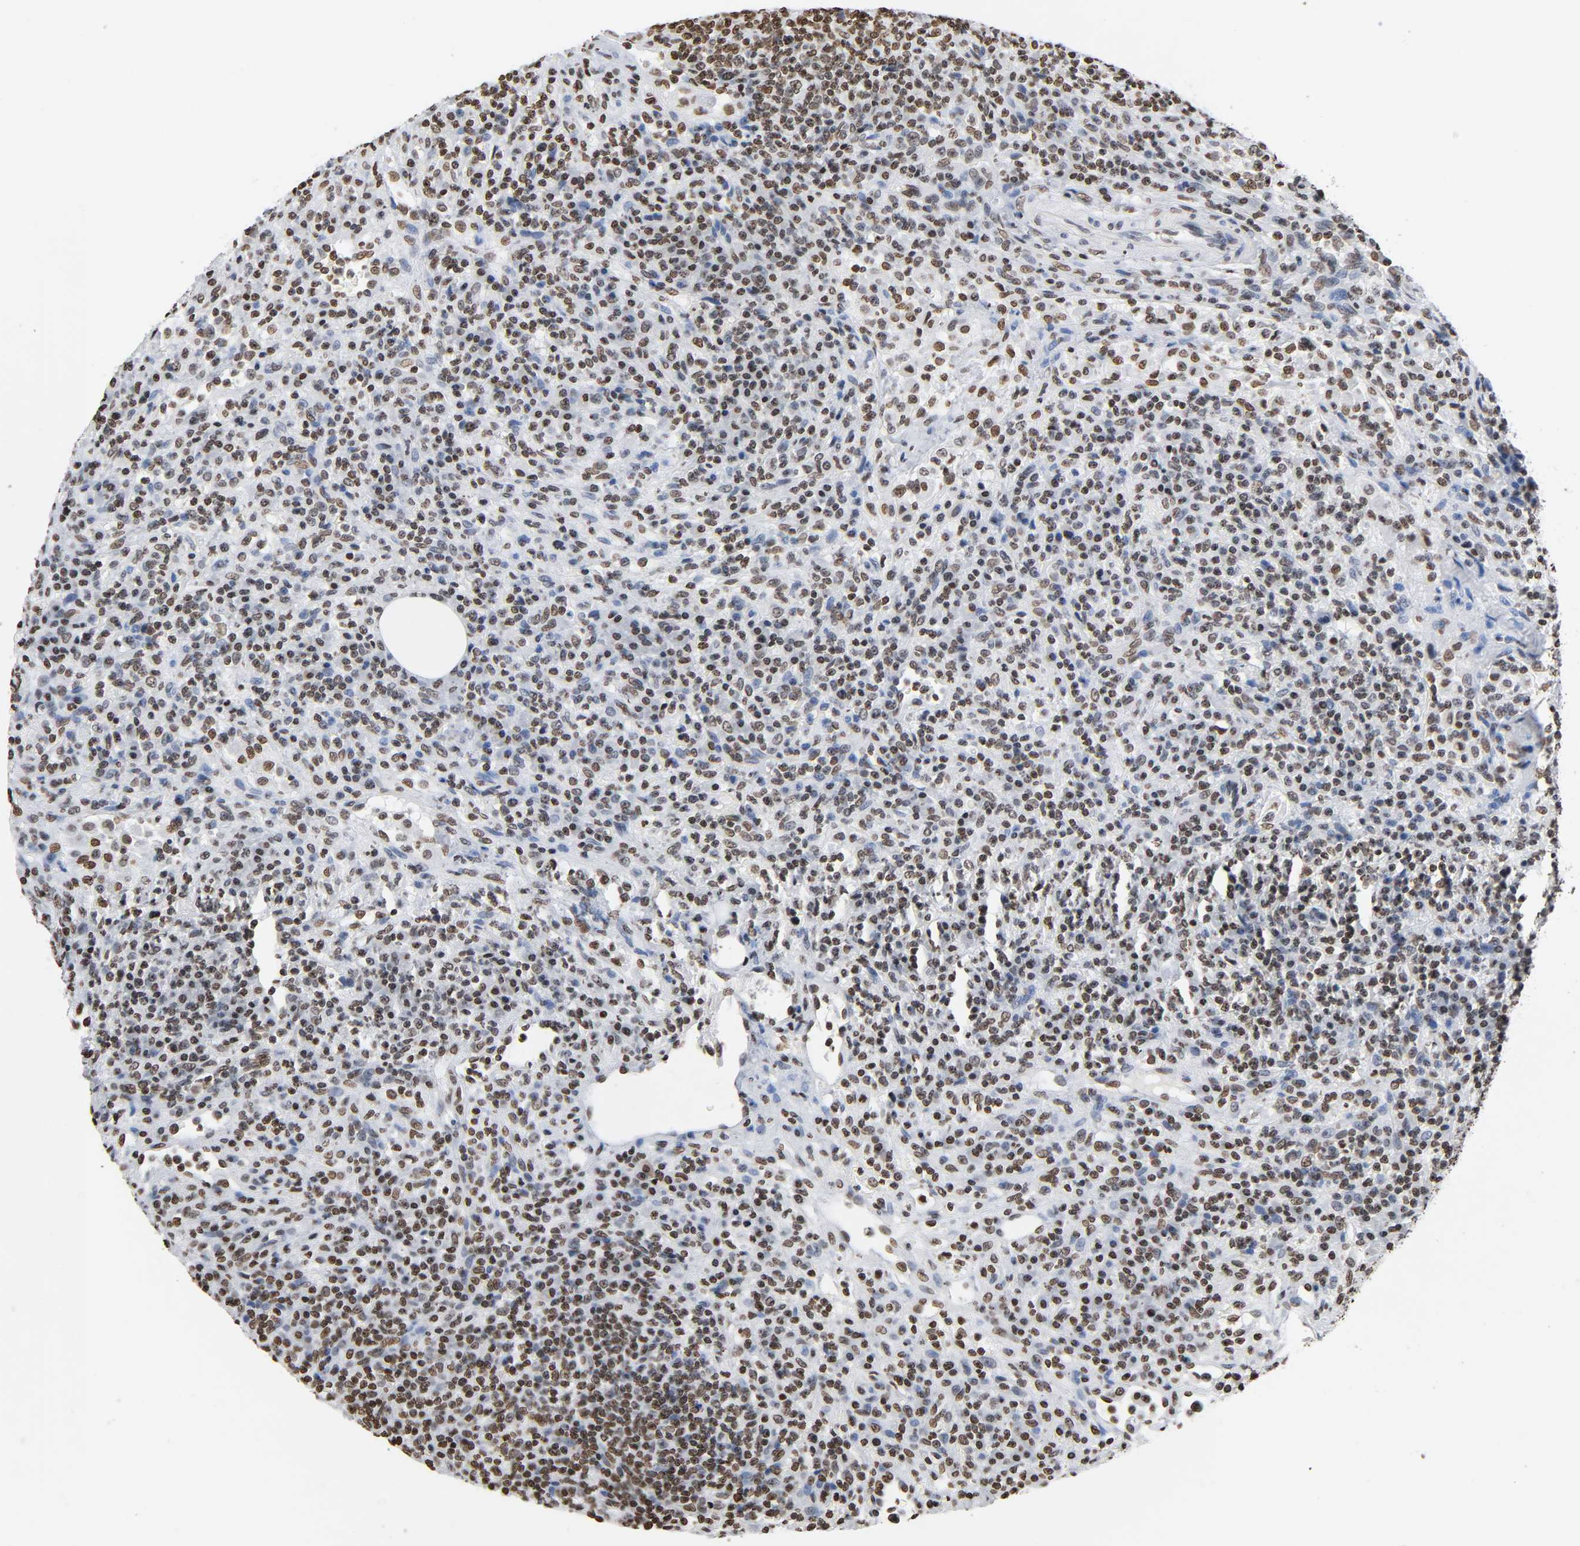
{"staining": {"intensity": "moderate", "quantity": ">75%", "location": "nuclear"}, "tissue": "lymphoma", "cell_type": "Tumor cells", "image_type": "cancer", "snomed": [{"axis": "morphology", "description": "Hodgkin's disease, NOS"}, {"axis": "topography", "description": "Lymph node"}], "caption": "This image shows immunohistochemistry (IHC) staining of Hodgkin's disease, with medium moderate nuclear expression in about >75% of tumor cells.", "gene": "HOXA6", "patient": {"sex": "male", "age": 65}}